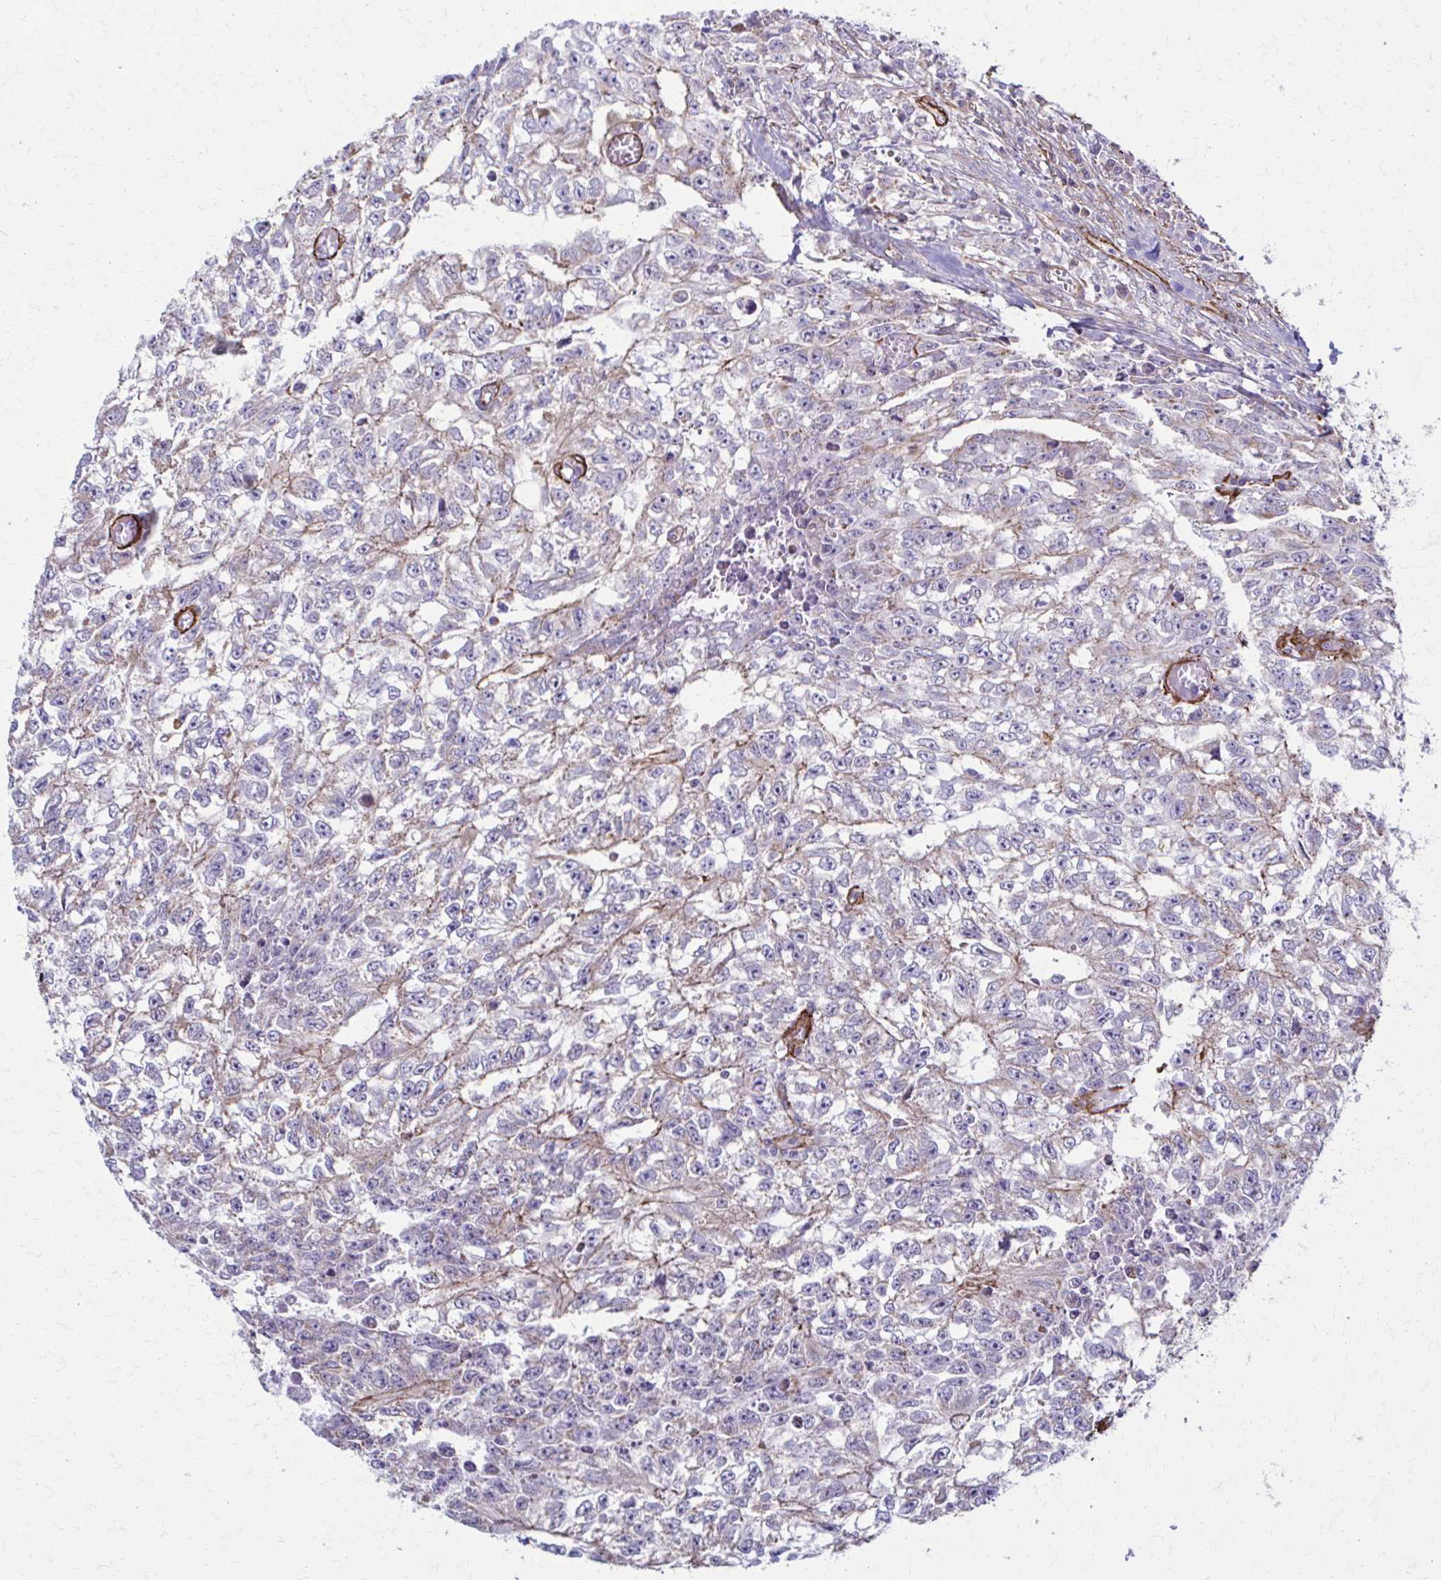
{"staining": {"intensity": "weak", "quantity": "<25%", "location": "cytoplasmic/membranous"}, "tissue": "testis cancer", "cell_type": "Tumor cells", "image_type": "cancer", "snomed": [{"axis": "morphology", "description": "Carcinoma, Embryonal, NOS"}, {"axis": "morphology", "description": "Teratoma, malignant, NOS"}, {"axis": "topography", "description": "Testis"}], "caption": "This is an immunohistochemistry micrograph of teratoma (malignant) (testis). There is no positivity in tumor cells.", "gene": "TIMMDC1", "patient": {"sex": "male", "age": 24}}